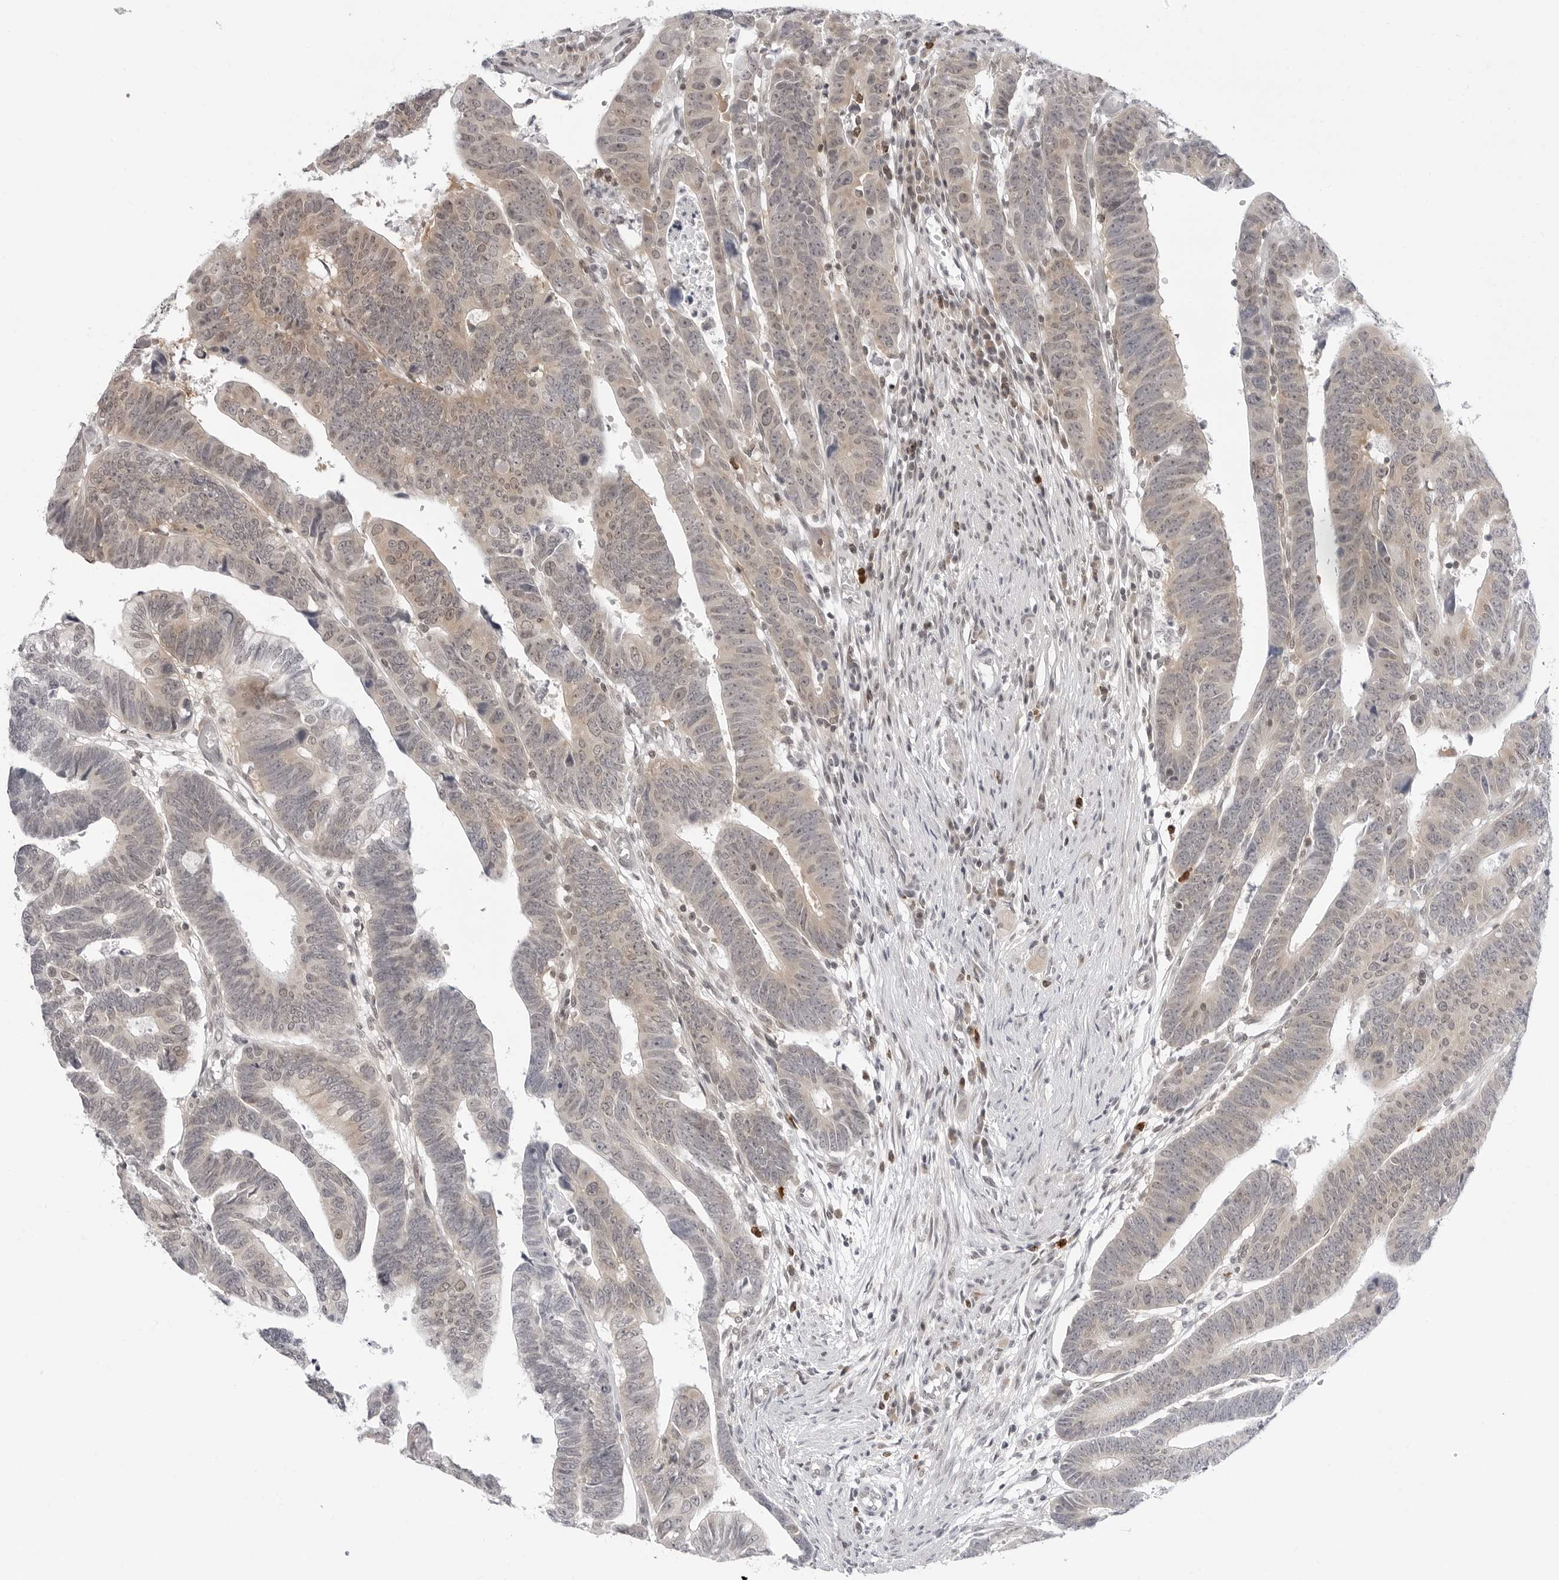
{"staining": {"intensity": "weak", "quantity": "<25%", "location": "cytoplasmic/membranous,nuclear"}, "tissue": "colorectal cancer", "cell_type": "Tumor cells", "image_type": "cancer", "snomed": [{"axis": "morphology", "description": "Adenocarcinoma, NOS"}, {"axis": "topography", "description": "Rectum"}], "caption": "A high-resolution photomicrograph shows IHC staining of adenocarcinoma (colorectal), which reveals no significant expression in tumor cells.", "gene": "PPP2R5C", "patient": {"sex": "female", "age": 65}}